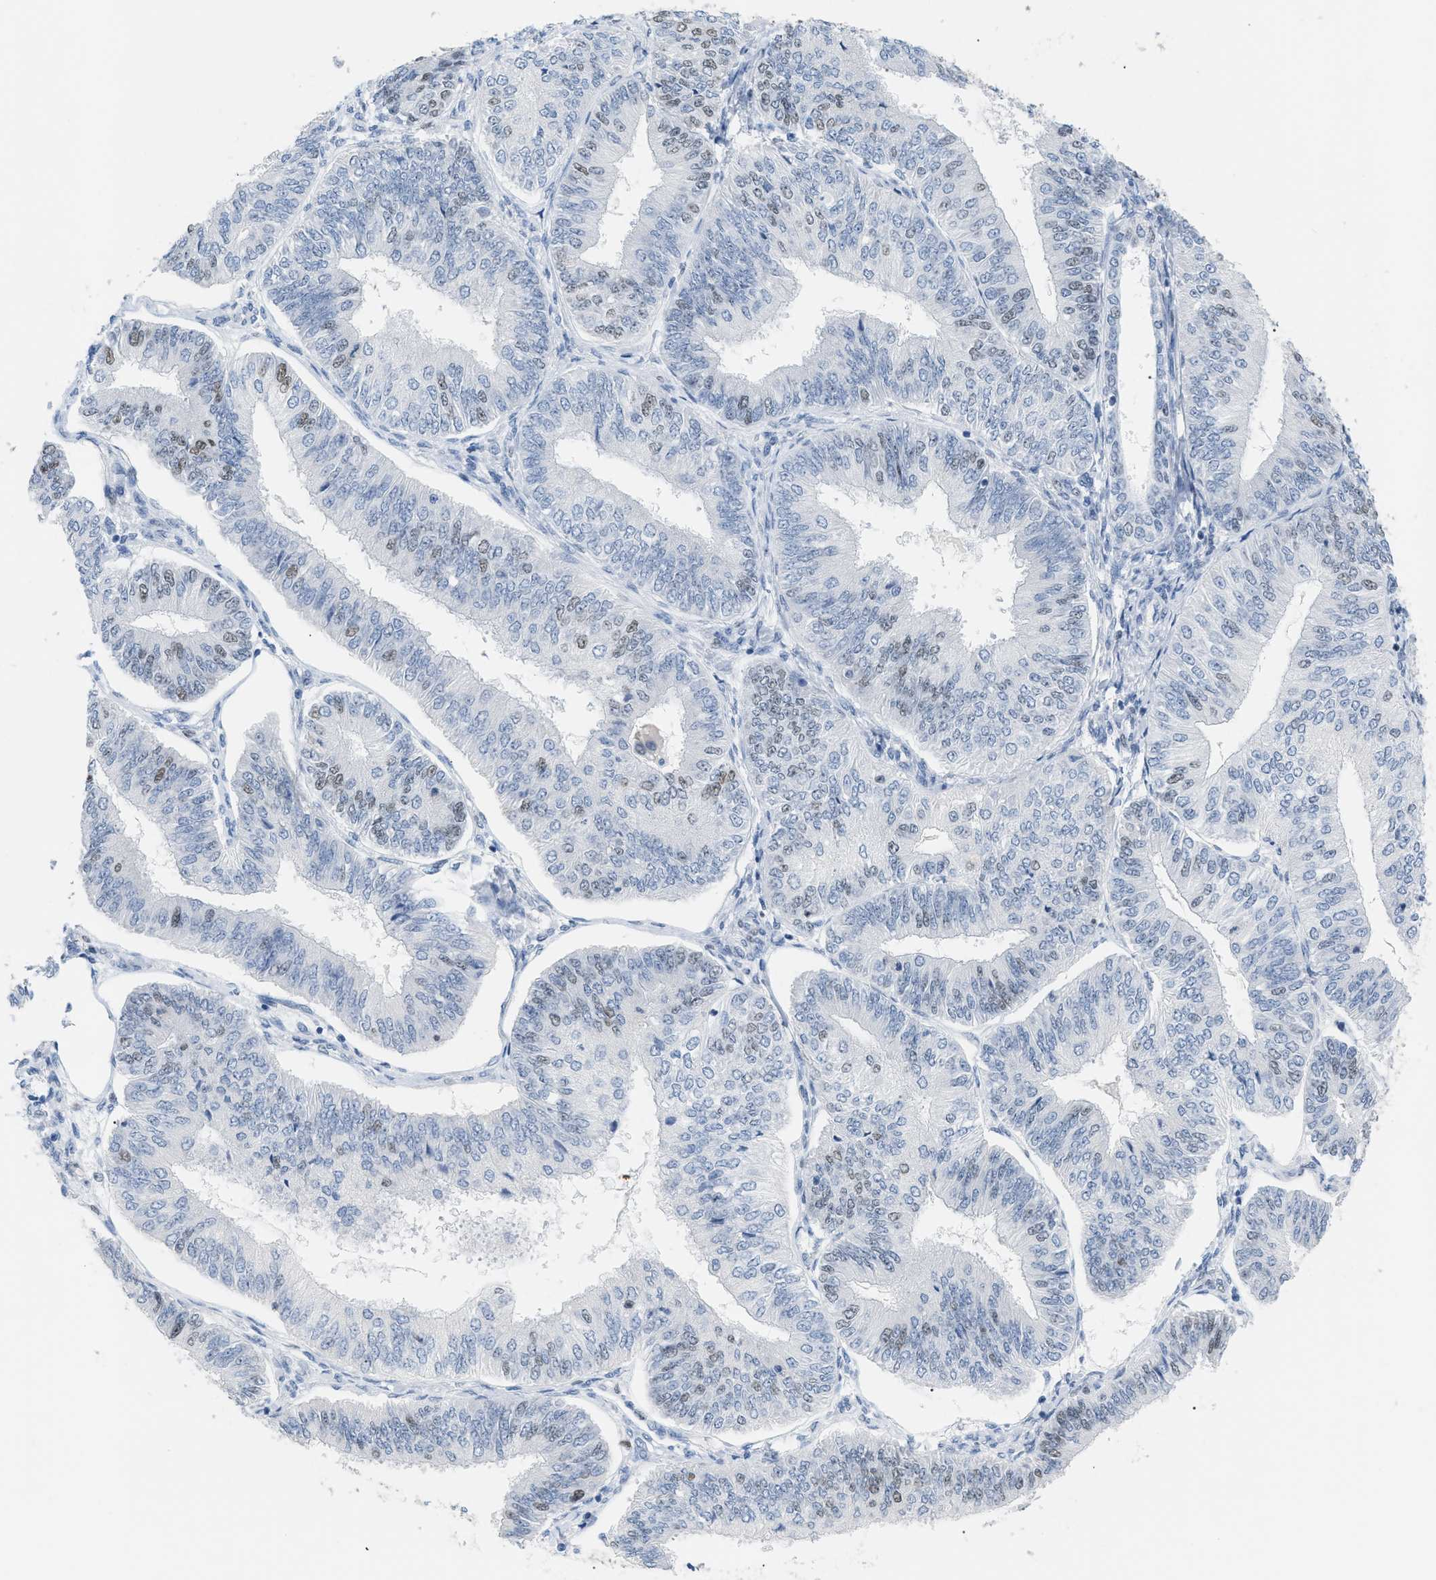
{"staining": {"intensity": "weak", "quantity": "<25%", "location": "nuclear"}, "tissue": "endometrial cancer", "cell_type": "Tumor cells", "image_type": "cancer", "snomed": [{"axis": "morphology", "description": "Adenocarcinoma, NOS"}, {"axis": "topography", "description": "Endometrium"}], "caption": "Adenocarcinoma (endometrial) was stained to show a protein in brown. There is no significant positivity in tumor cells.", "gene": "MCM7", "patient": {"sex": "female", "age": 58}}